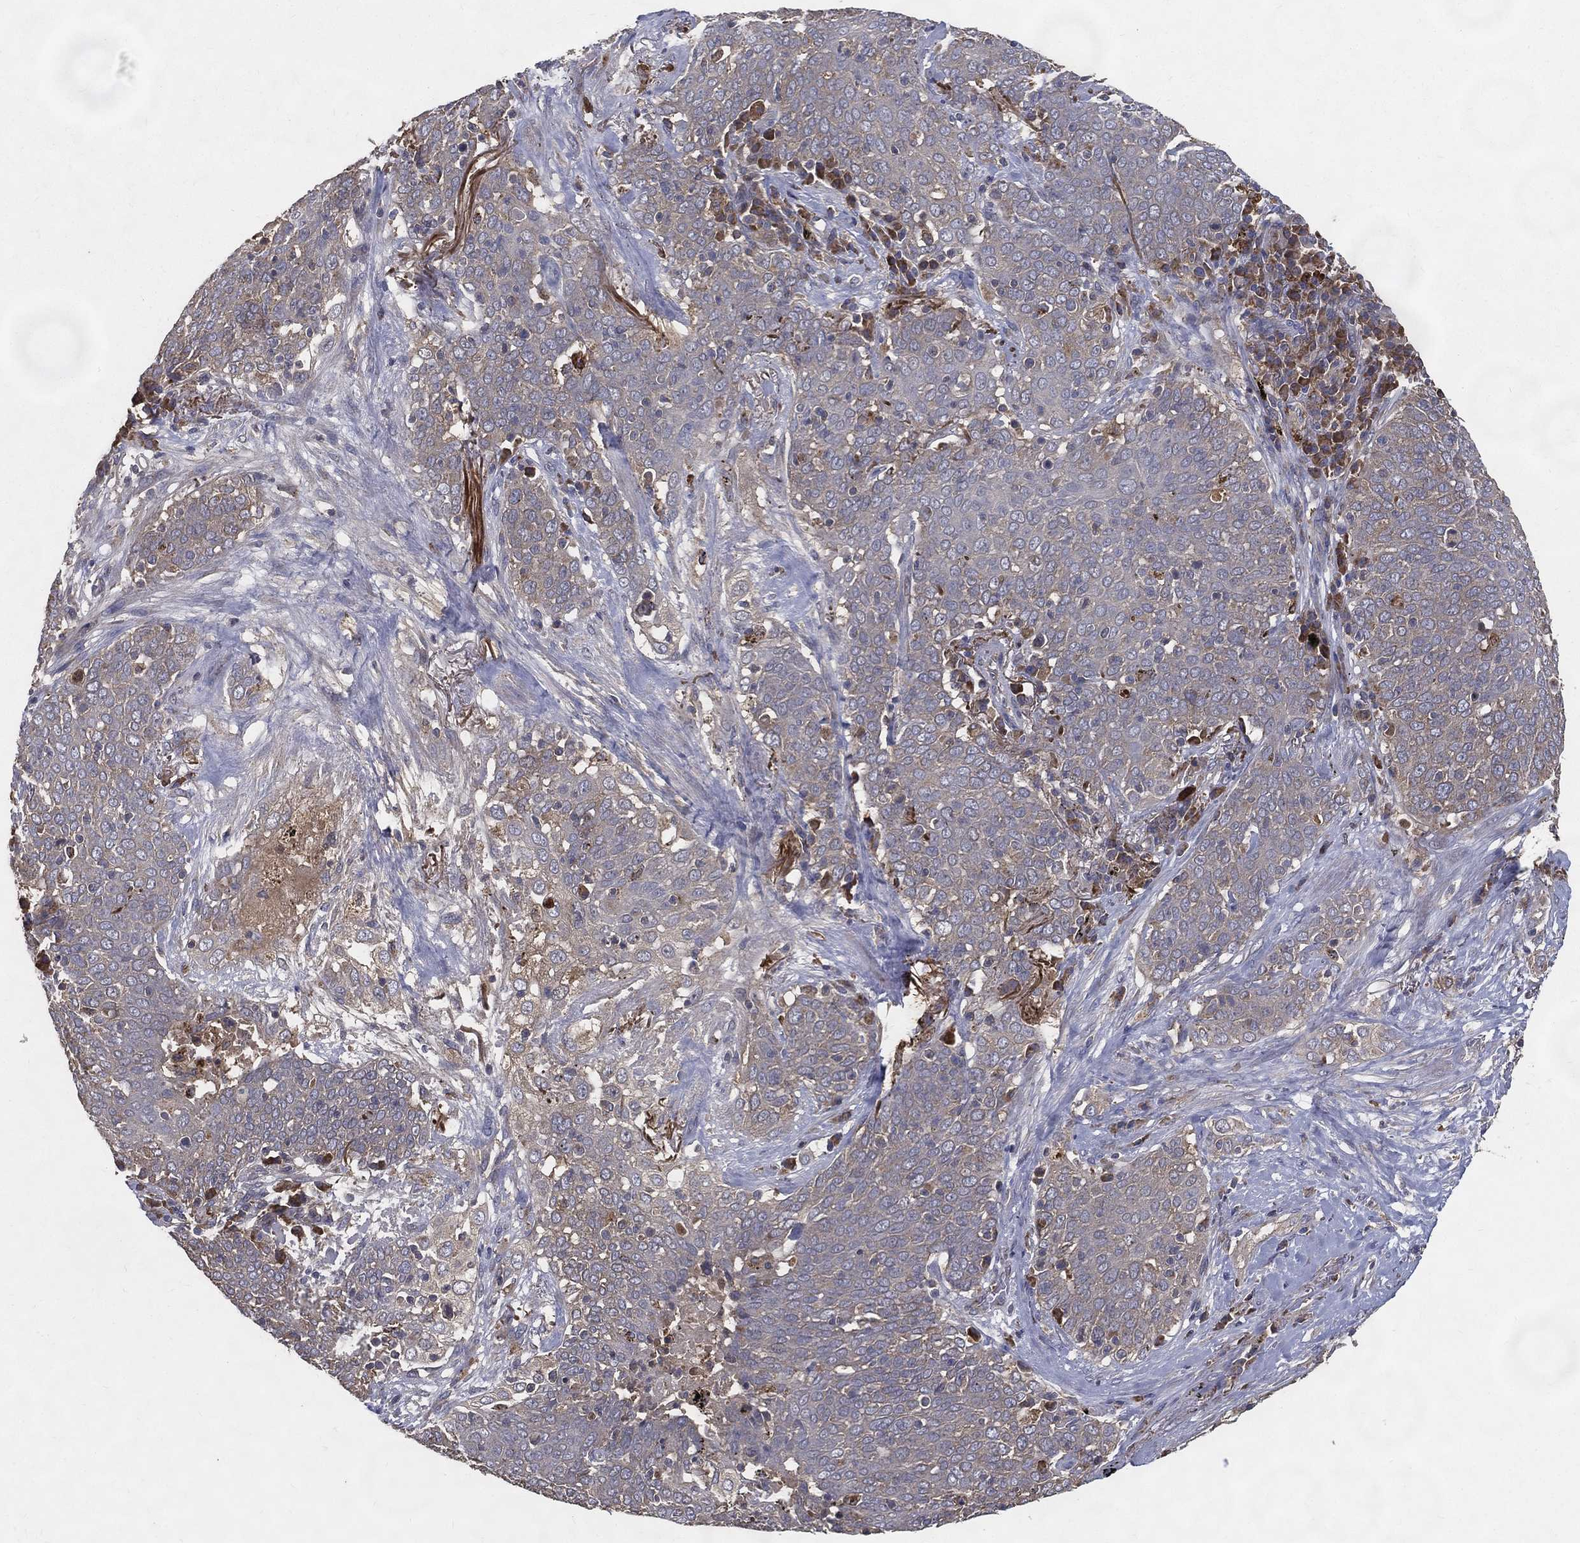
{"staining": {"intensity": "weak", "quantity": "<25%", "location": "cytoplasmic/membranous"}, "tissue": "lung cancer", "cell_type": "Tumor cells", "image_type": "cancer", "snomed": [{"axis": "morphology", "description": "Squamous cell carcinoma, NOS"}, {"axis": "topography", "description": "Lung"}], "caption": "IHC micrograph of neoplastic tissue: human lung squamous cell carcinoma stained with DAB demonstrates no significant protein expression in tumor cells.", "gene": "MT-ND1", "patient": {"sex": "male", "age": 82}}